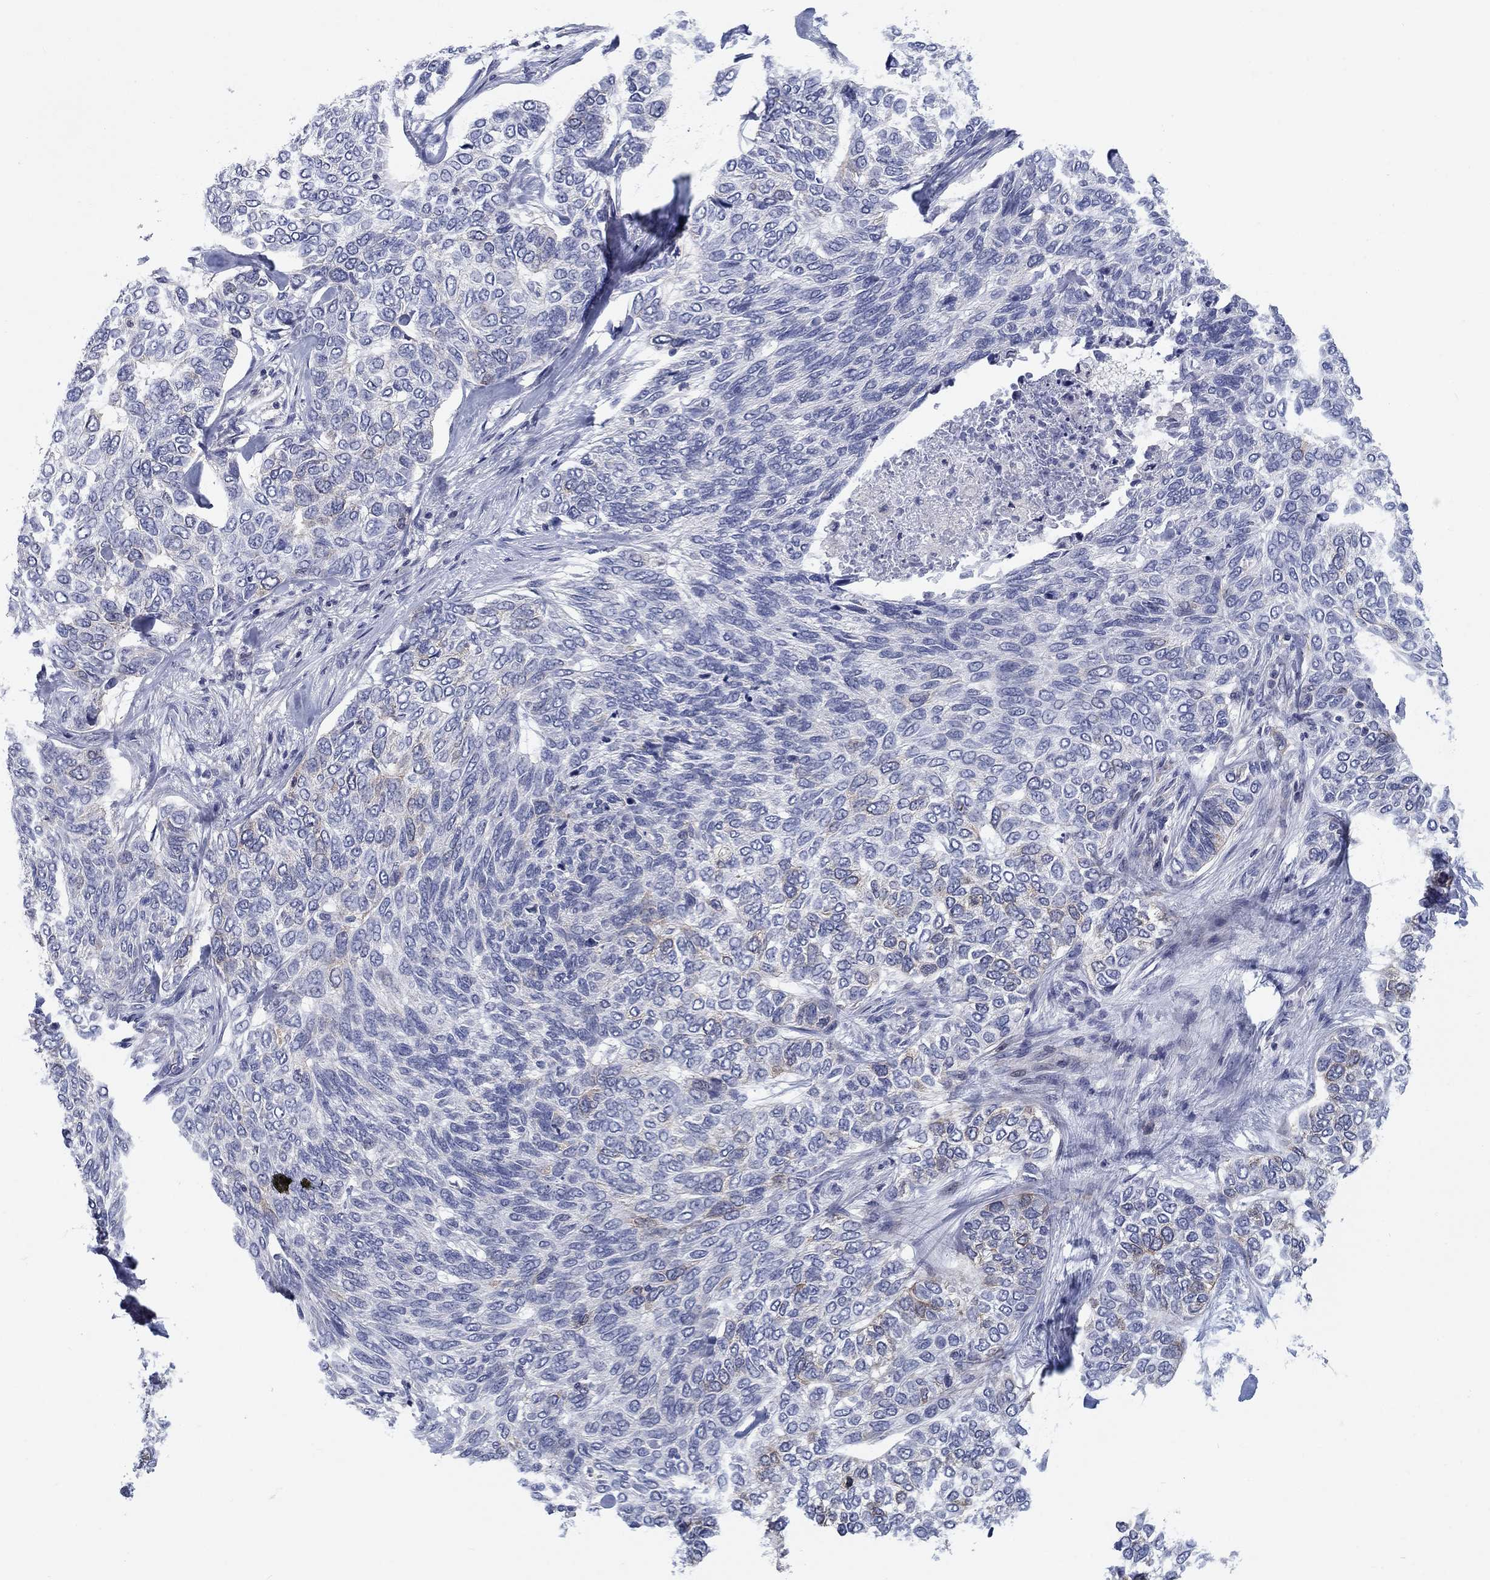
{"staining": {"intensity": "negative", "quantity": "none", "location": "none"}, "tissue": "skin cancer", "cell_type": "Tumor cells", "image_type": "cancer", "snomed": [{"axis": "morphology", "description": "Basal cell carcinoma"}, {"axis": "topography", "description": "Skin"}], "caption": "A photomicrograph of human skin cancer (basal cell carcinoma) is negative for staining in tumor cells.", "gene": "KIF15", "patient": {"sex": "female", "age": 65}}